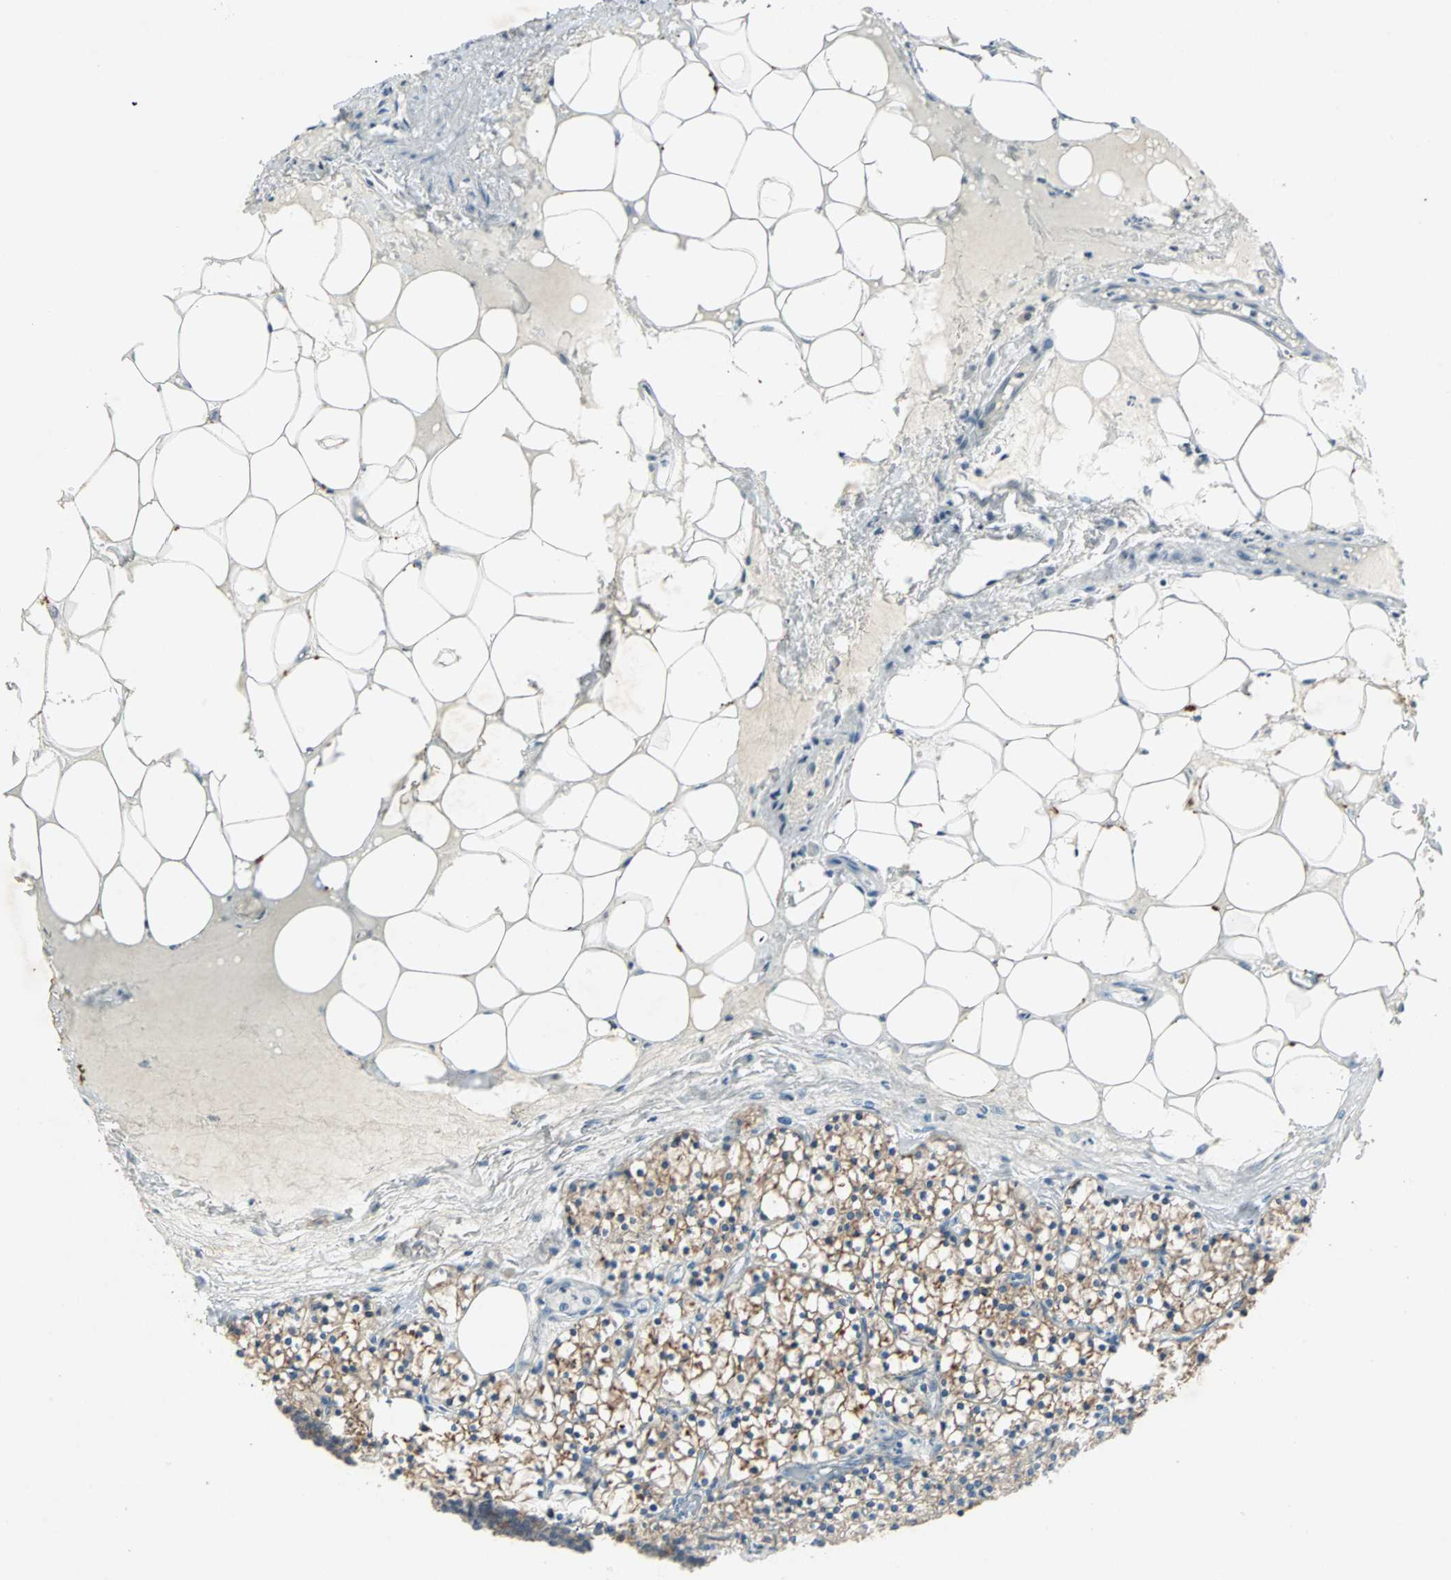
{"staining": {"intensity": "moderate", "quantity": ">75%", "location": "cytoplasmic/membranous"}, "tissue": "parathyroid gland", "cell_type": "Glandular cells", "image_type": "normal", "snomed": [{"axis": "morphology", "description": "Normal tissue, NOS"}, {"axis": "topography", "description": "Parathyroid gland"}], "caption": "The immunohistochemical stain labels moderate cytoplasmic/membranous staining in glandular cells of unremarkable parathyroid gland. The protein of interest is shown in brown color, while the nuclei are stained blue.", "gene": "RTL6", "patient": {"sex": "female", "age": 63}}